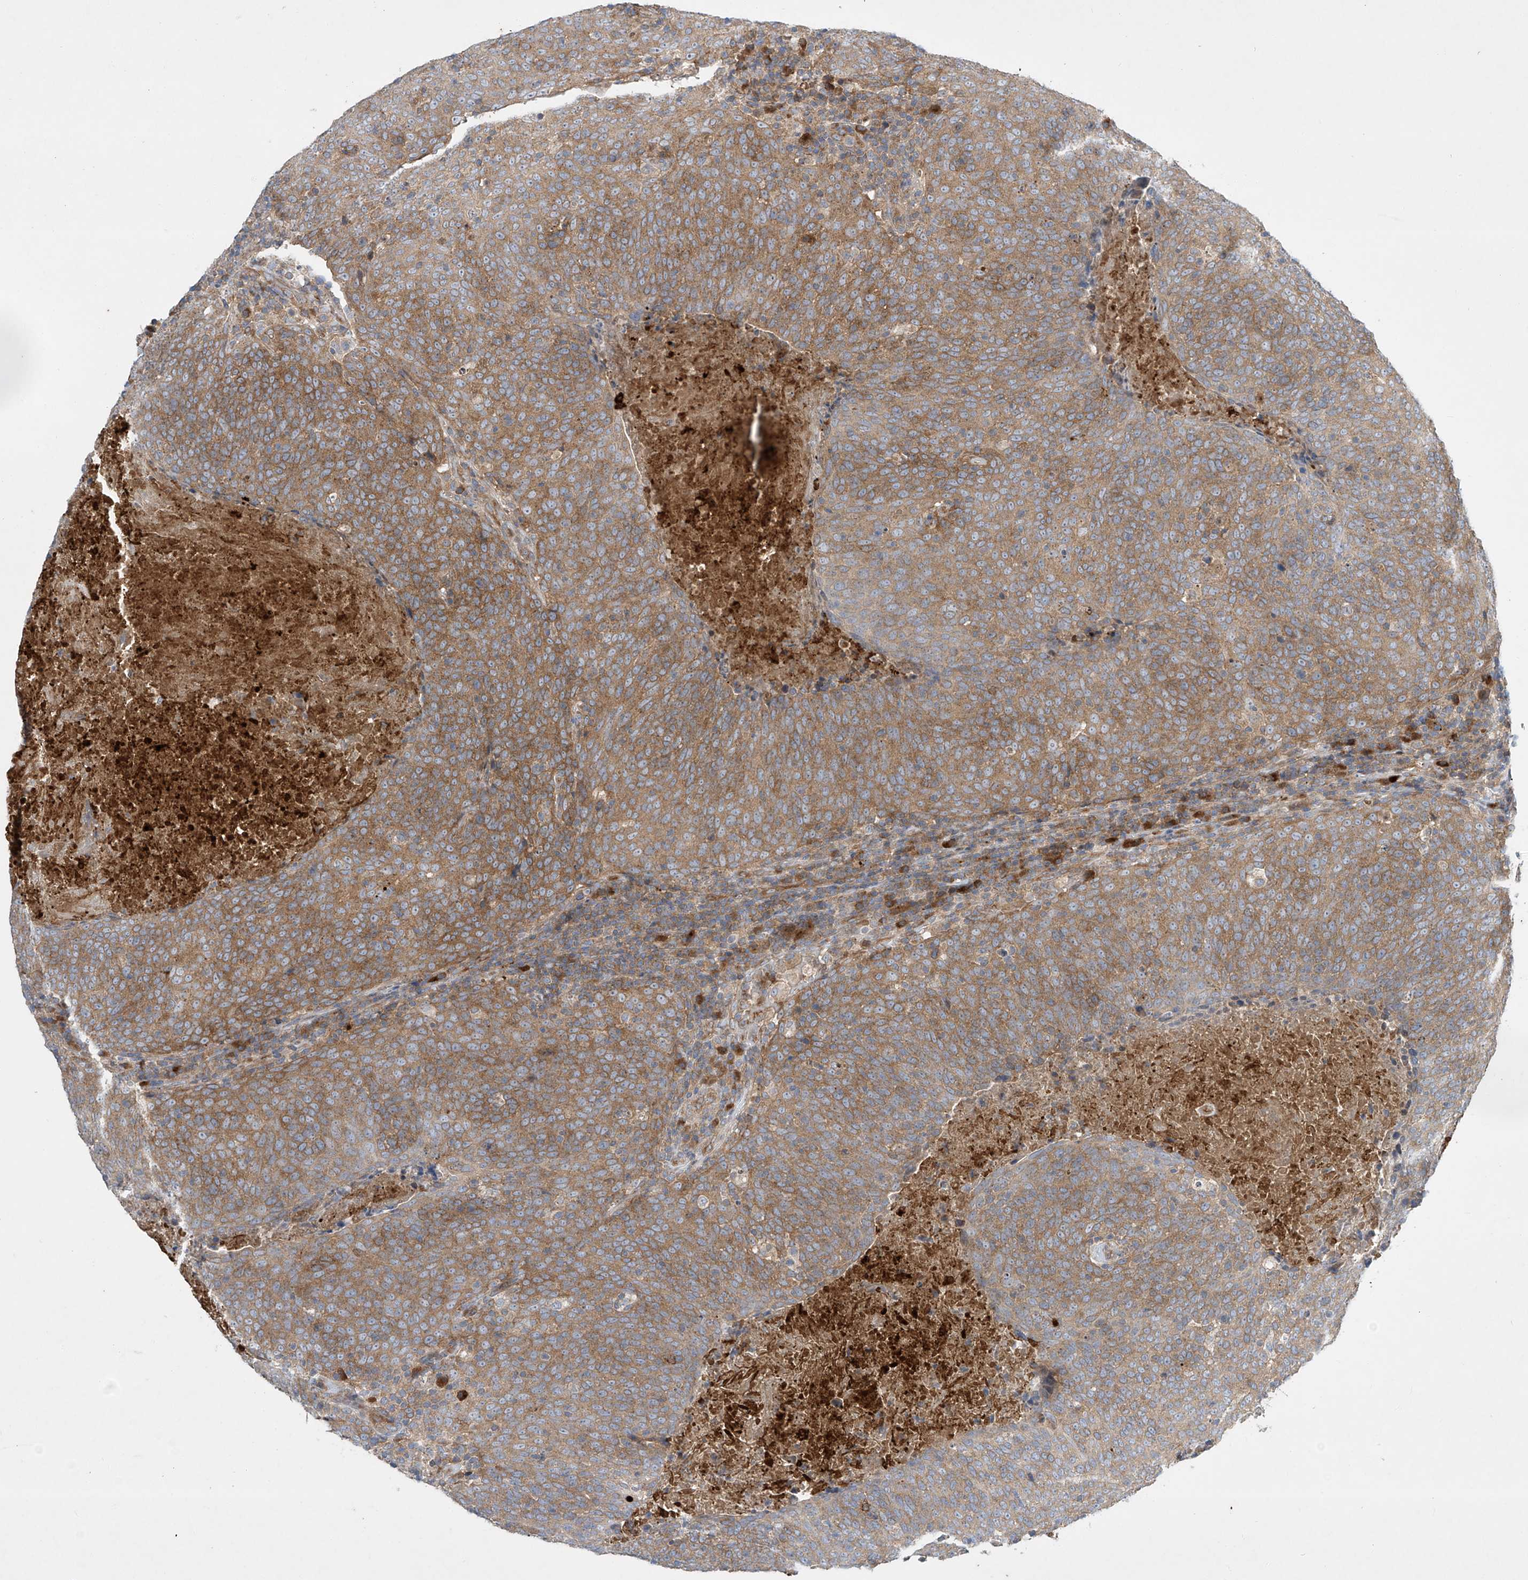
{"staining": {"intensity": "moderate", "quantity": ">75%", "location": "cytoplasmic/membranous"}, "tissue": "head and neck cancer", "cell_type": "Tumor cells", "image_type": "cancer", "snomed": [{"axis": "morphology", "description": "Squamous cell carcinoma, NOS"}, {"axis": "morphology", "description": "Squamous cell carcinoma, metastatic, NOS"}, {"axis": "topography", "description": "Lymph node"}, {"axis": "topography", "description": "Head-Neck"}], "caption": "Head and neck cancer stained with a brown dye demonstrates moderate cytoplasmic/membranous positive expression in approximately >75% of tumor cells.", "gene": "TJAP1", "patient": {"sex": "male", "age": 62}}